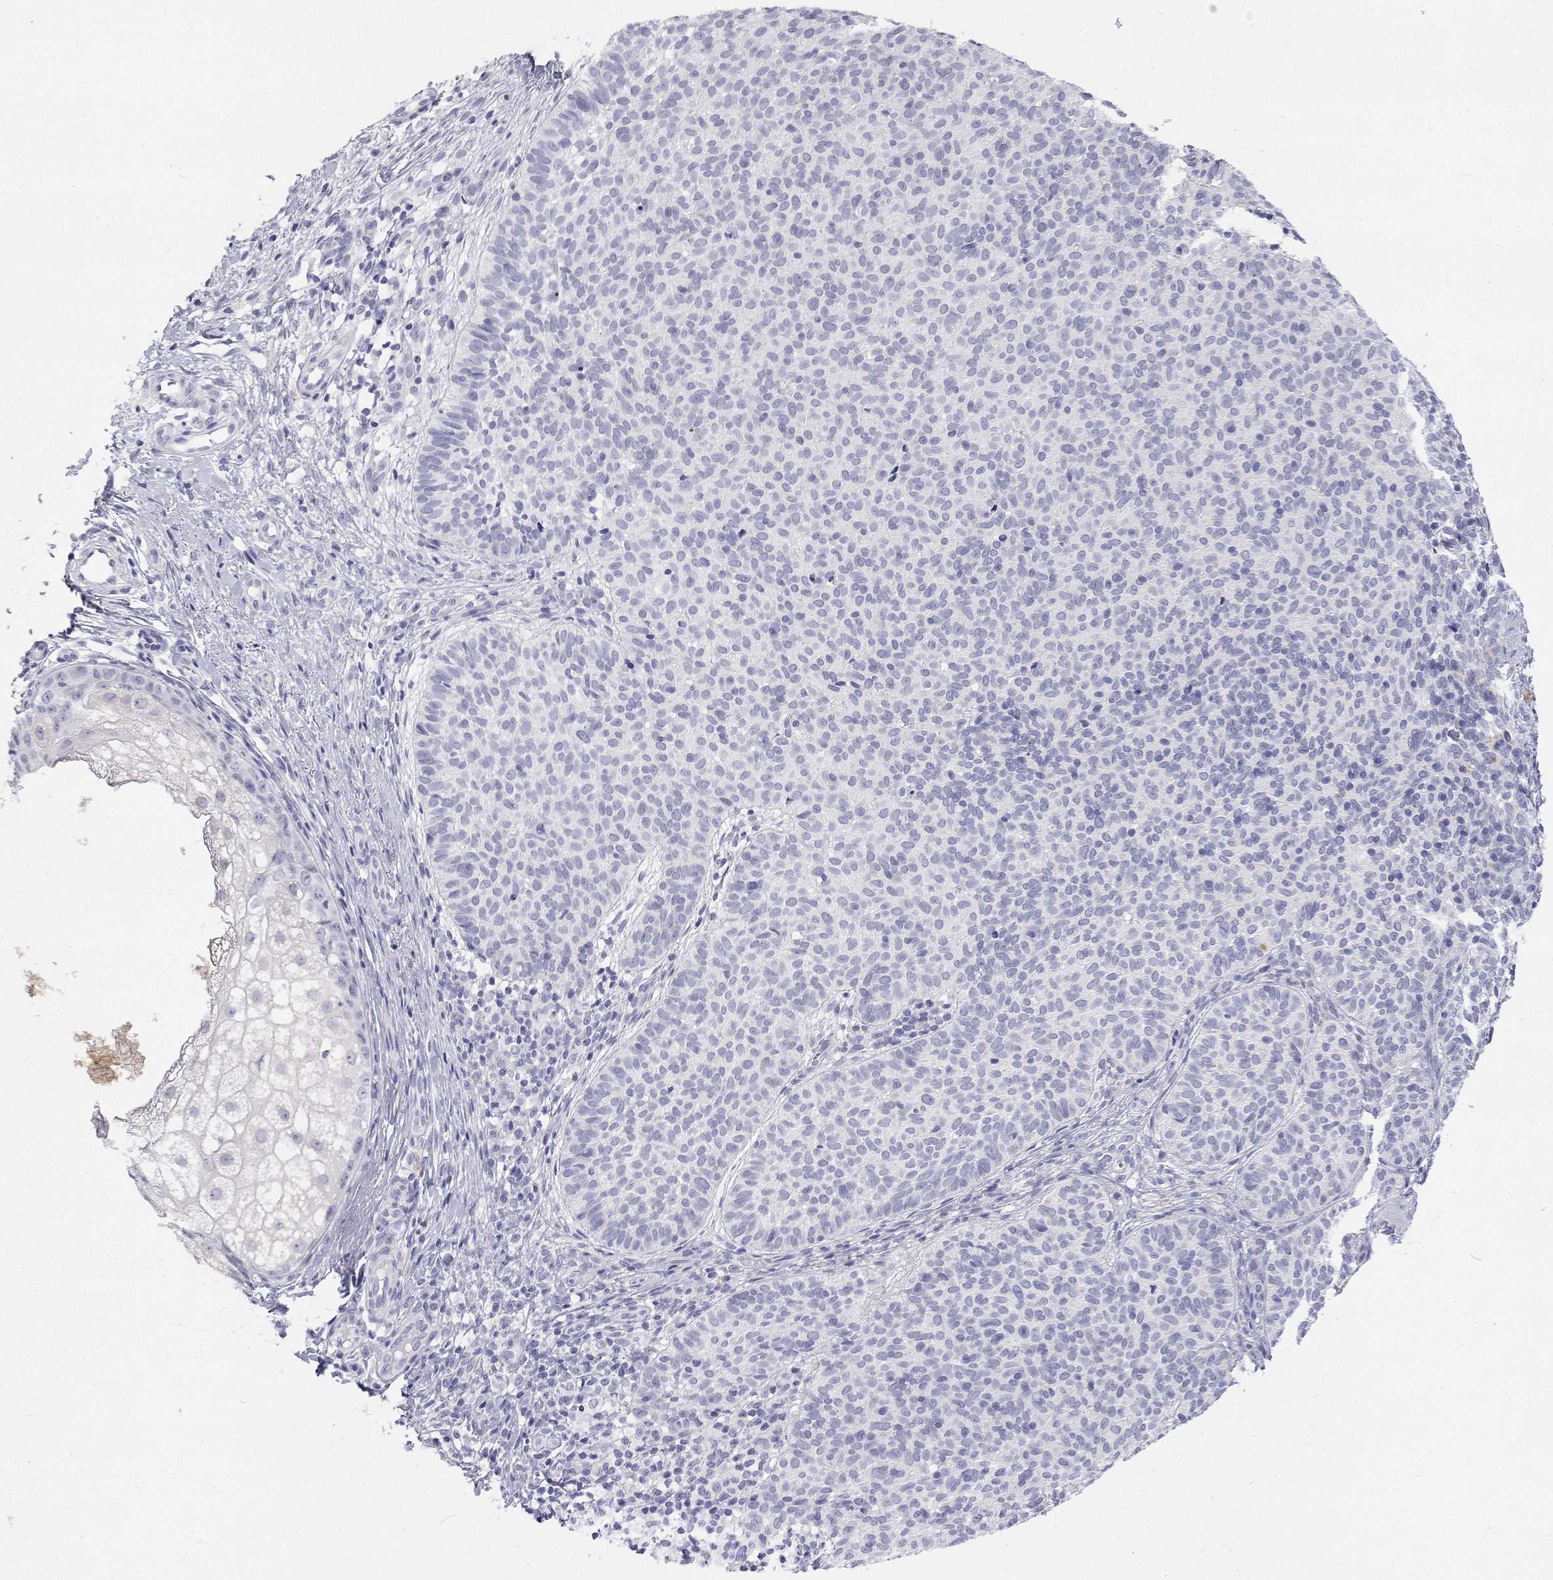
{"staining": {"intensity": "negative", "quantity": "none", "location": "none"}, "tissue": "skin cancer", "cell_type": "Tumor cells", "image_type": "cancer", "snomed": [{"axis": "morphology", "description": "Basal cell carcinoma"}, {"axis": "topography", "description": "Skin"}], "caption": "Photomicrograph shows no significant protein positivity in tumor cells of skin cancer (basal cell carcinoma).", "gene": "NCR2", "patient": {"sex": "male", "age": 57}}